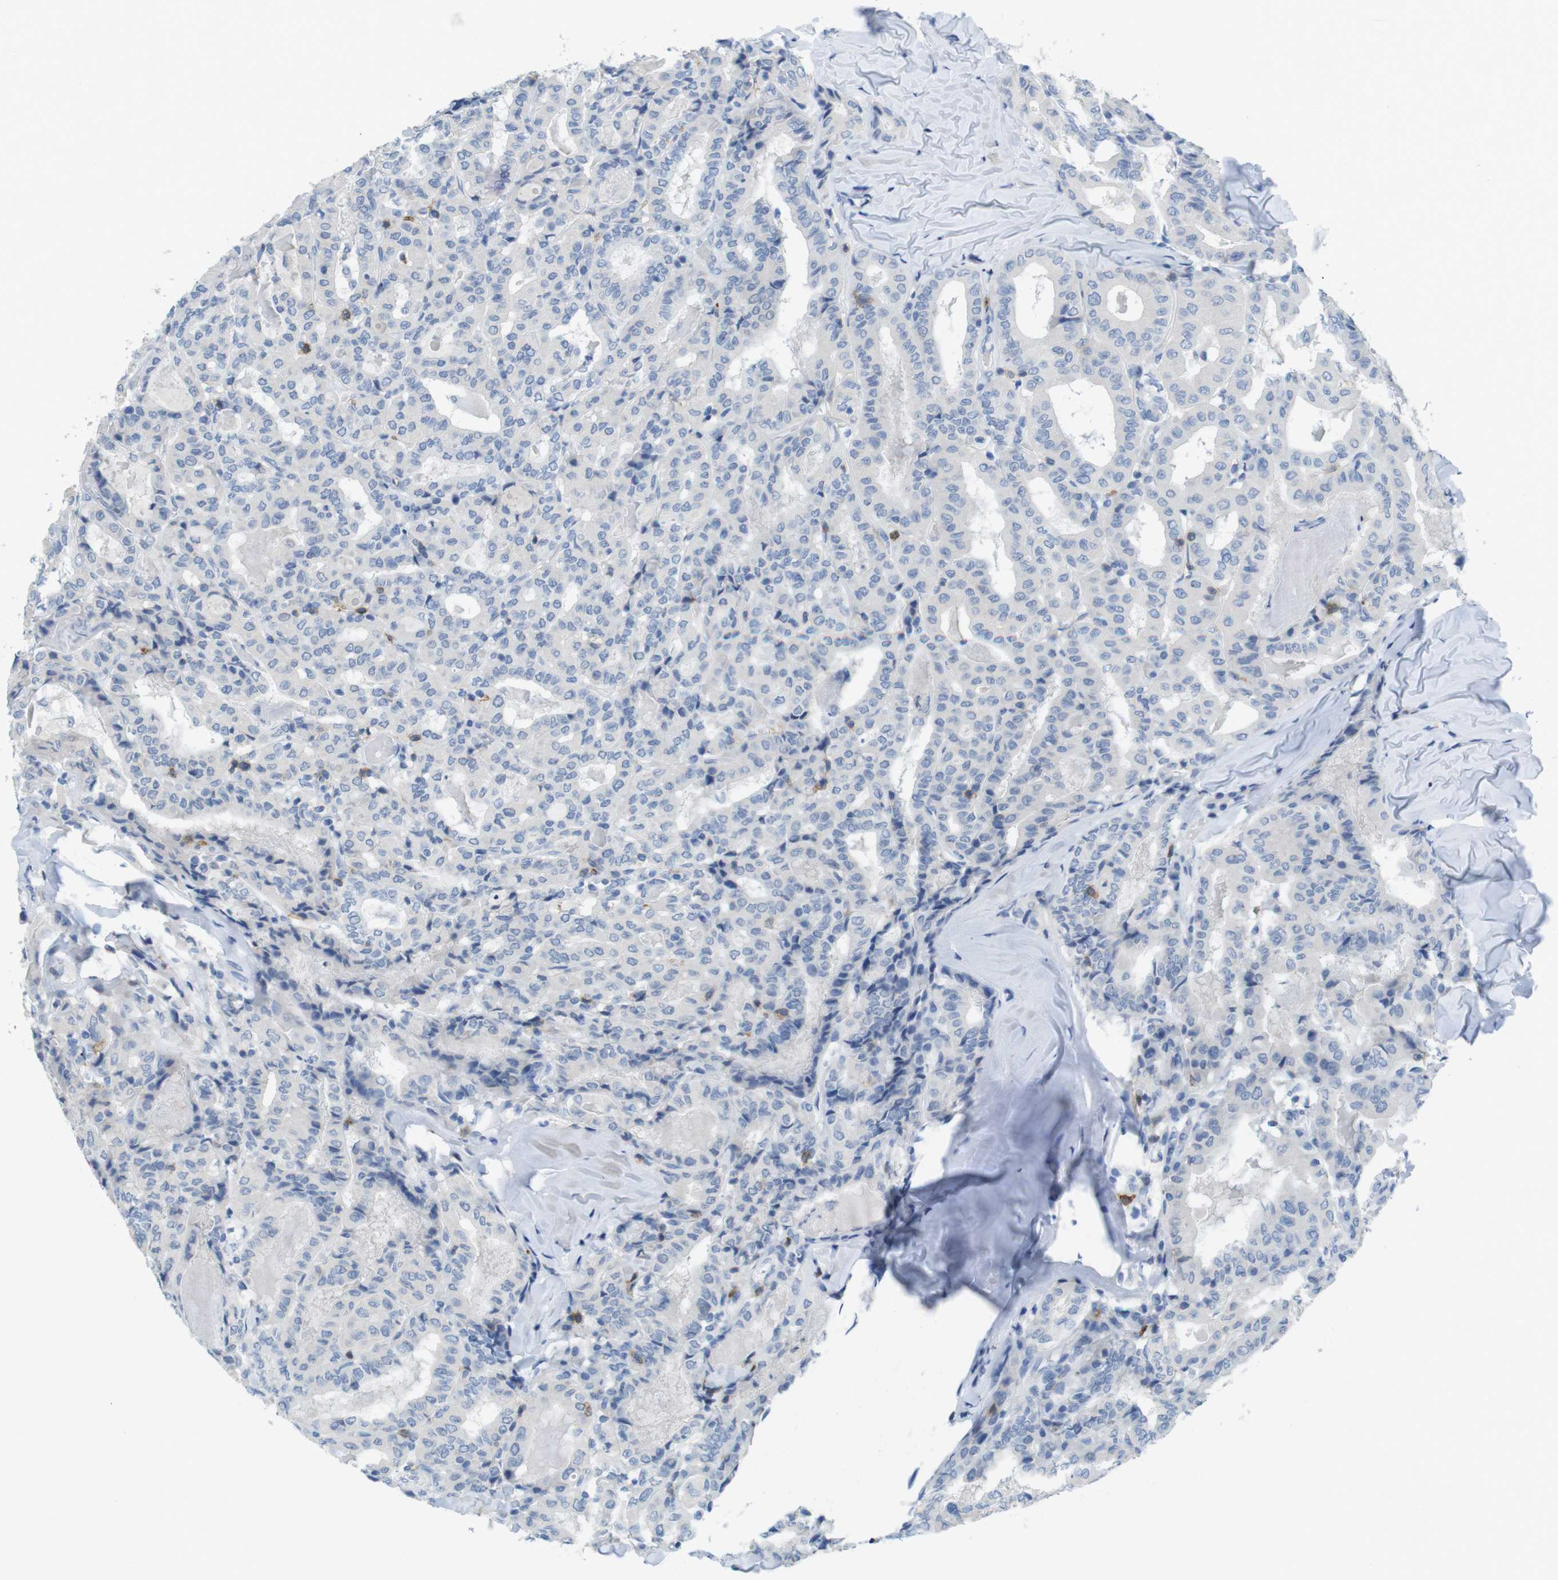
{"staining": {"intensity": "negative", "quantity": "none", "location": "none"}, "tissue": "thyroid cancer", "cell_type": "Tumor cells", "image_type": "cancer", "snomed": [{"axis": "morphology", "description": "Papillary adenocarcinoma, NOS"}, {"axis": "topography", "description": "Thyroid gland"}], "caption": "This is an immunohistochemistry (IHC) histopathology image of human papillary adenocarcinoma (thyroid). There is no staining in tumor cells.", "gene": "CD5", "patient": {"sex": "female", "age": 42}}